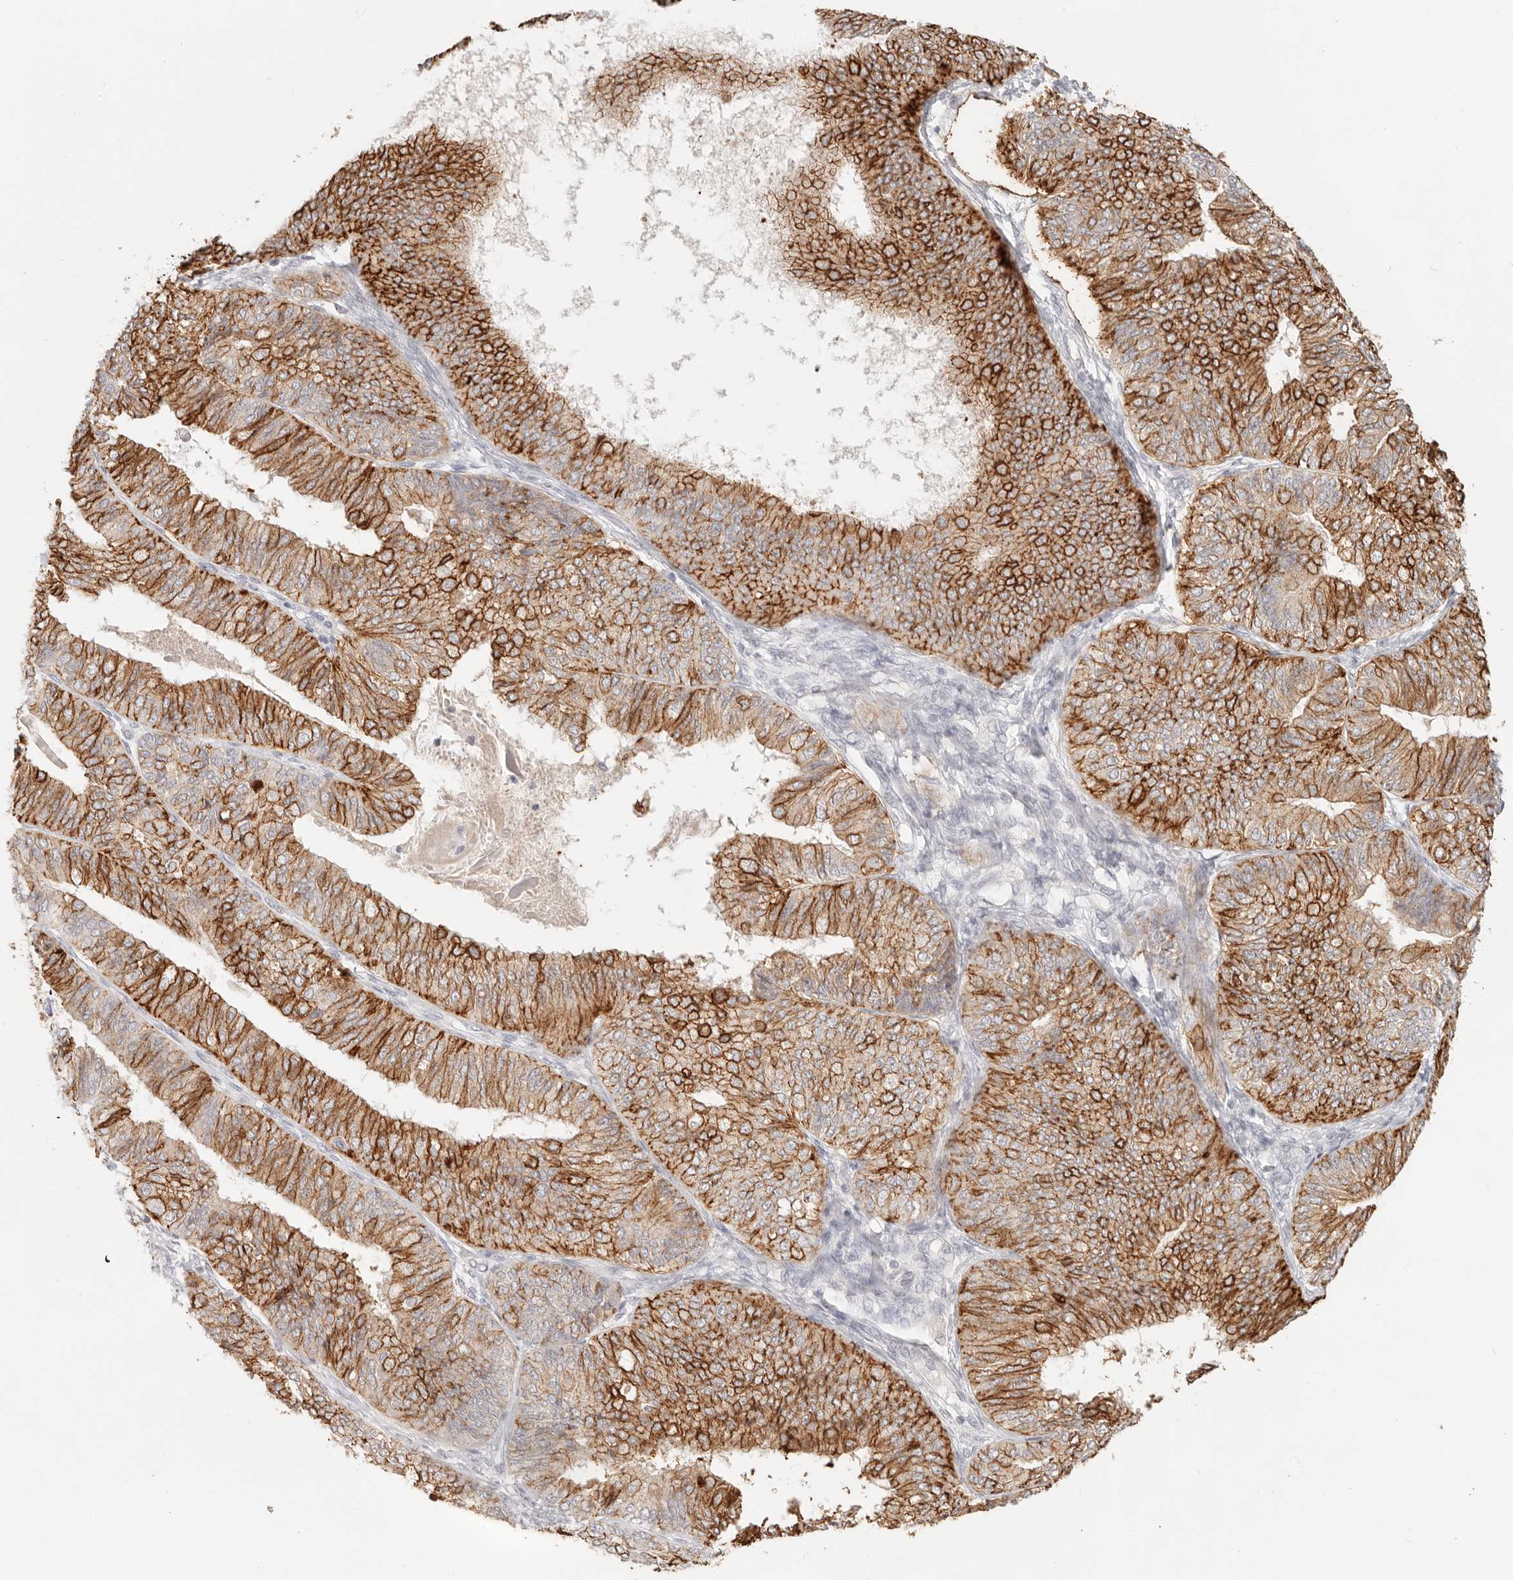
{"staining": {"intensity": "strong", "quantity": ">75%", "location": "cytoplasmic/membranous"}, "tissue": "endometrial cancer", "cell_type": "Tumor cells", "image_type": "cancer", "snomed": [{"axis": "morphology", "description": "Adenocarcinoma, NOS"}, {"axis": "topography", "description": "Endometrium"}], "caption": "DAB immunohistochemical staining of human endometrial adenocarcinoma displays strong cytoplasmic/membranous protein staining in about >75% of tumor cells.", "gene": "EPCAM", "patient": {"sex": "female", "age": 58}}